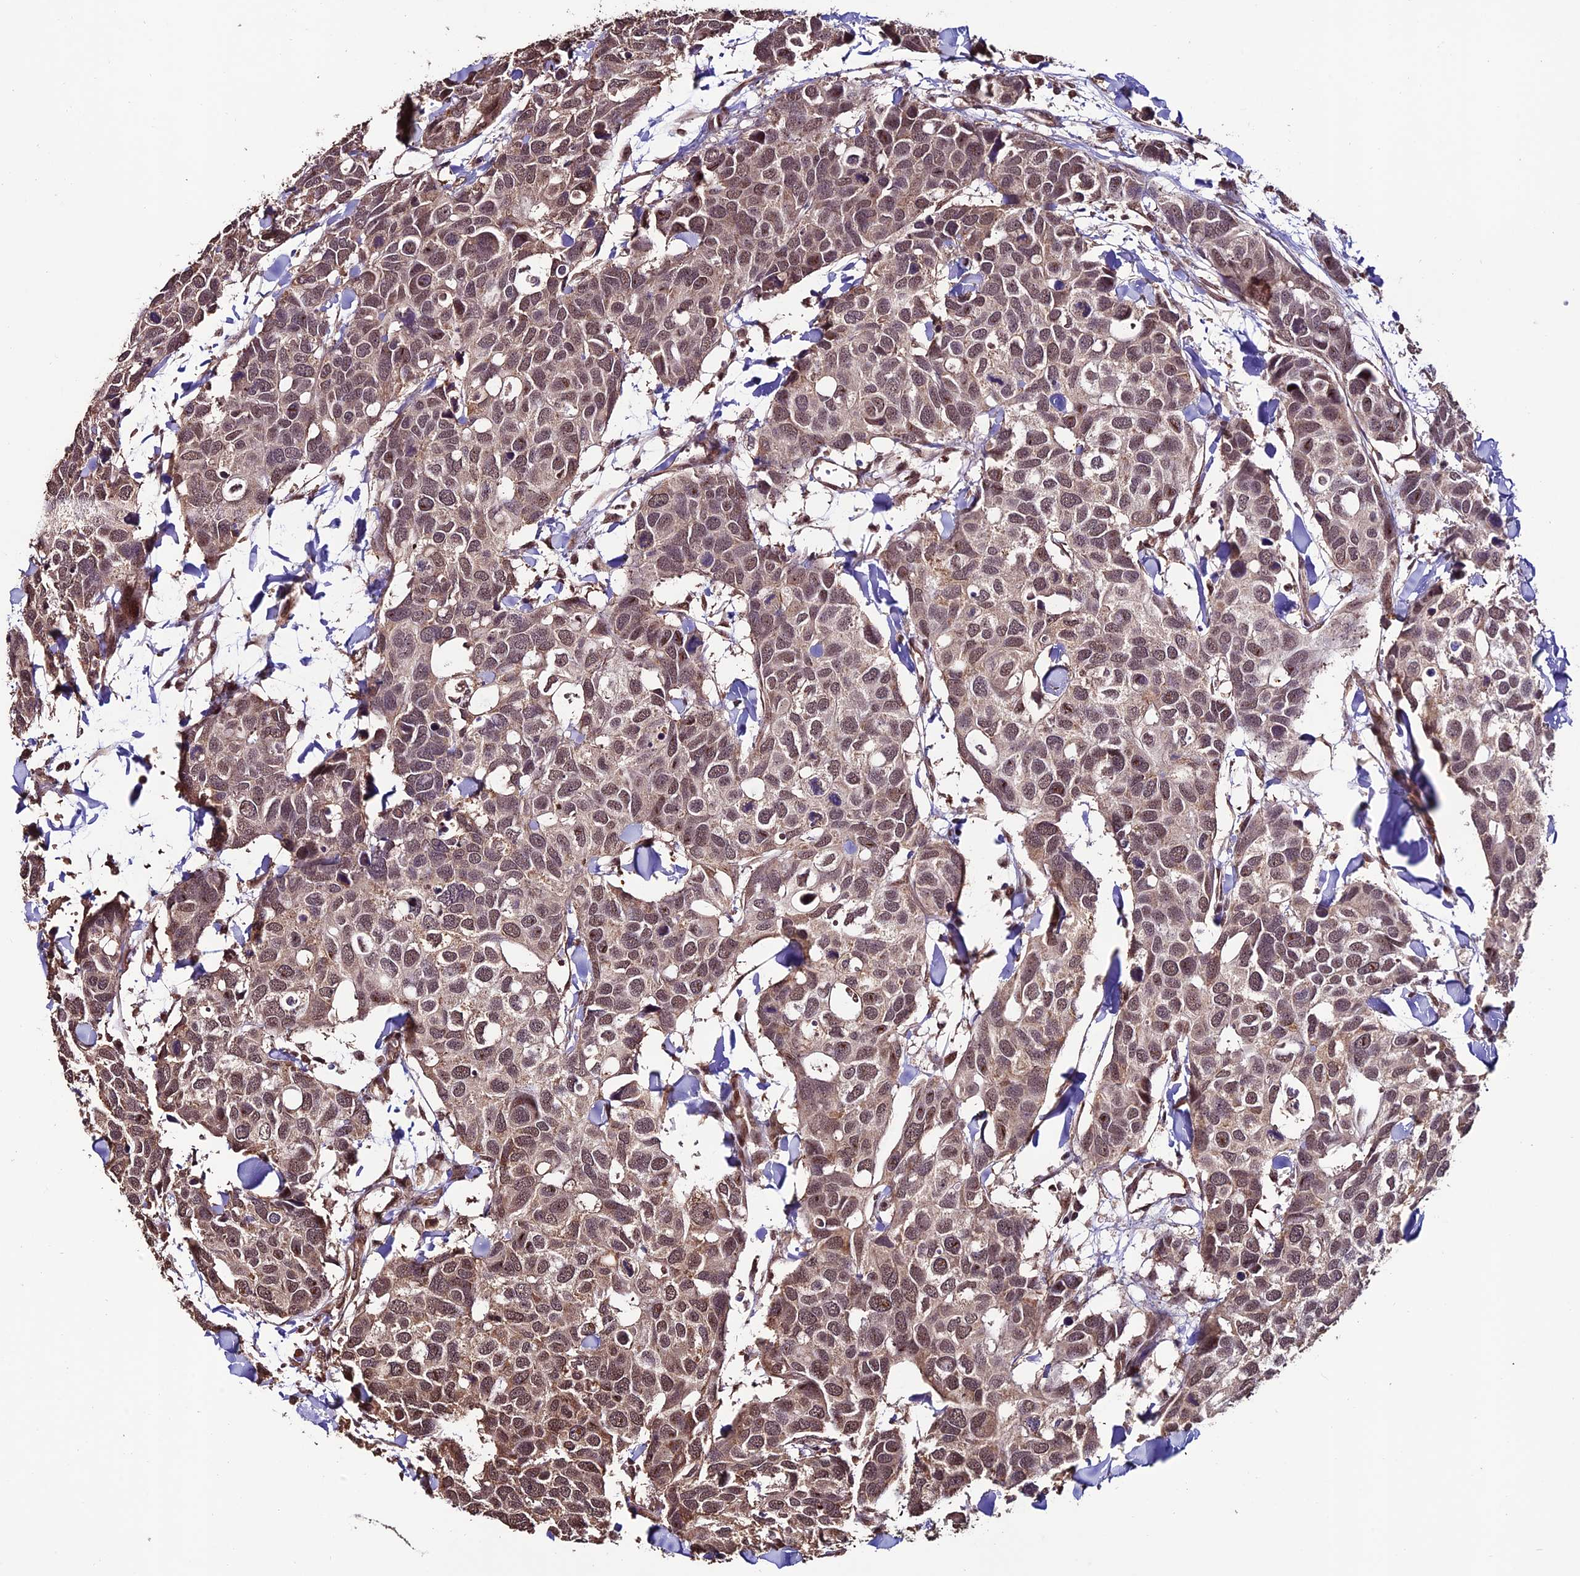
{"staining": {"intensity": "moderate", "quantity": ">75%", "location": "cytoplasmic/membranous,nuclear"}, "tissue": "breast cancer", "cell_type": "Tumor cells", "image_type": "cancer", "snomed": [{"axis": "morphology", "description": "Duct carcinoma"}, {"axis": "topography", "description": "Breast"}], "caption": "Human breast cancer (invasive ductal carcinoma) stained with a protein marker reveals moderate staining in tumor cells.", "gene": "CABIN1", "patient": {"sex": "female", "age": 83}}